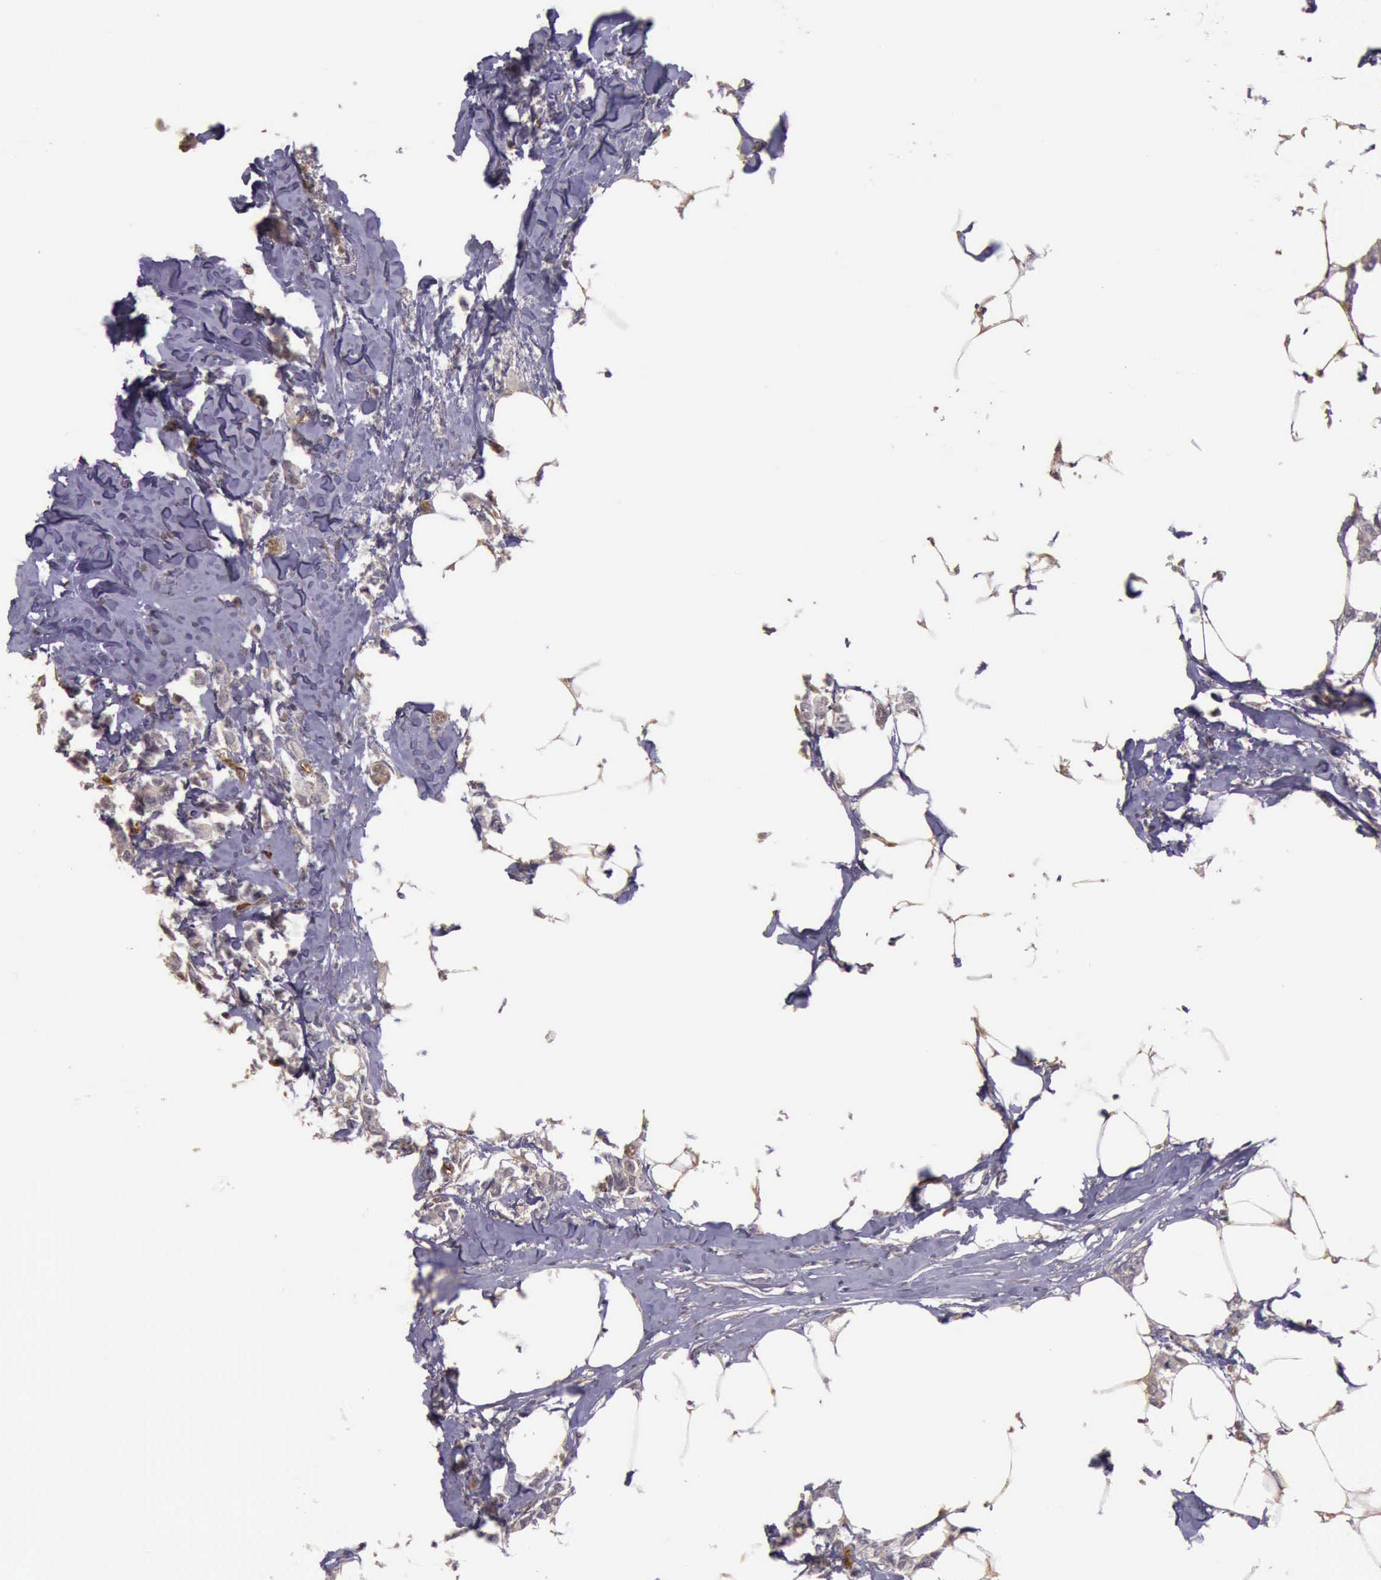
{"staining": {"intensity": "weak", "quantity": ">75%", "location": "cytoplasmic/membranous"}, "tissue": "breast cancer", "cell_type": "Tumor cells", "image_type": "cancer", "snomed": [{"axis": "morphology", "description": "Duct carcinoma"}, {"axis": "topography", "description": "Breast"}], "caption": "Weak cytoplasmic/membranous staining for a protein is present in about >75% of tumor cells of breast invasive ductal carcinoma using IHC.", "gene": "TCEANC", "patient": {"sex": "female", "age": 84}}